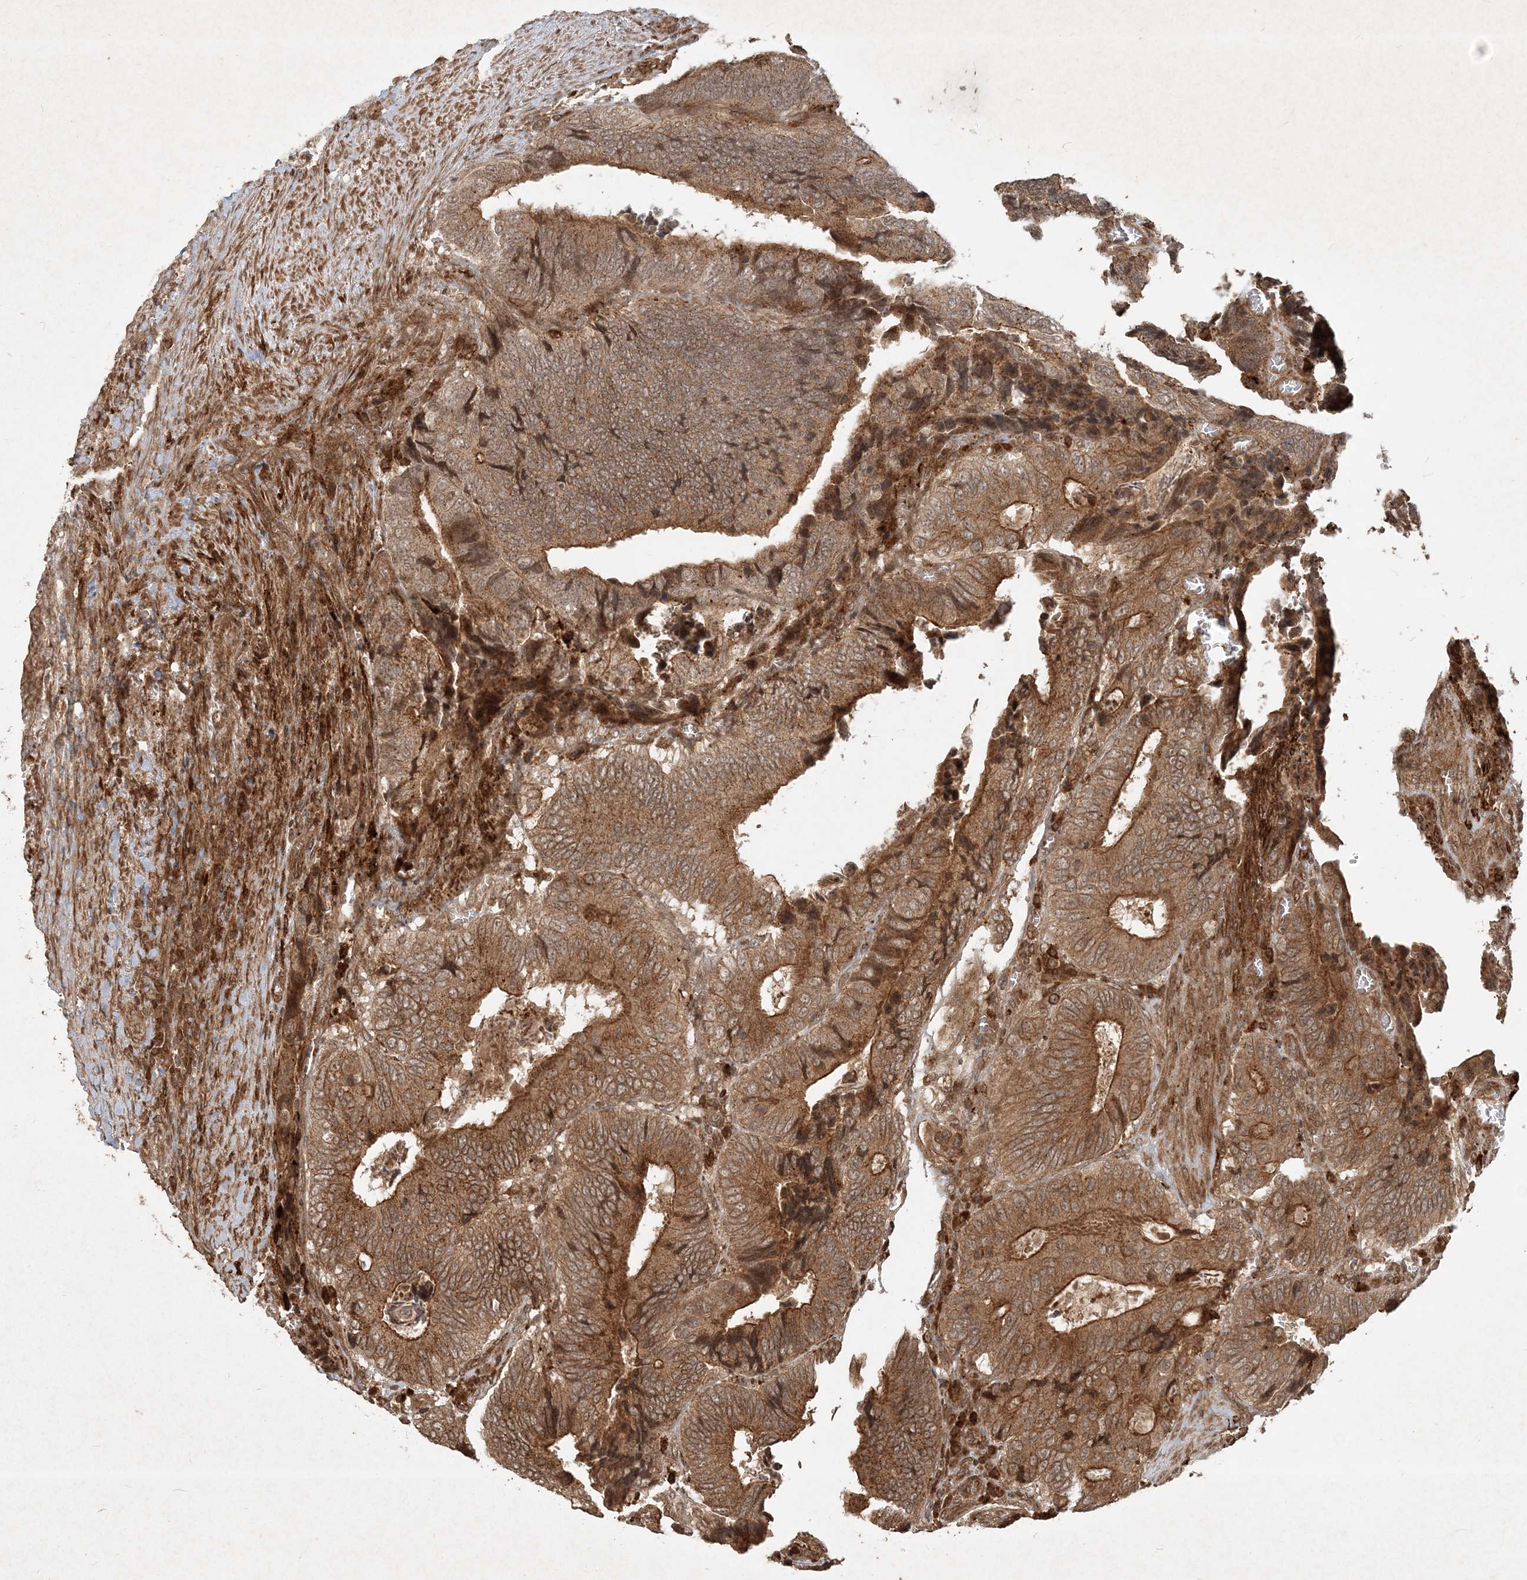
{"staining": {"intensity": "strong", "quantity": ">75%", "location": "cytoplasmic/membranous"}, "tissue": "colorectal cancer", "cell_type": "Tumor cells", "image_type": "cancer", "snomed": [{"axis": "morphology", "description": "Adenocarcinoma, NOS"}, {"axis": "topography", "description": "Colon"}], "caption": "About >75% of tumor cells in colorectal adenocarcinoma display strong cytoplasmic/membranous protein positivity as visualized by brown immunohistochemical staining.", "gene": "NARS1", "patient": {"sex": "male", "age": 72}}